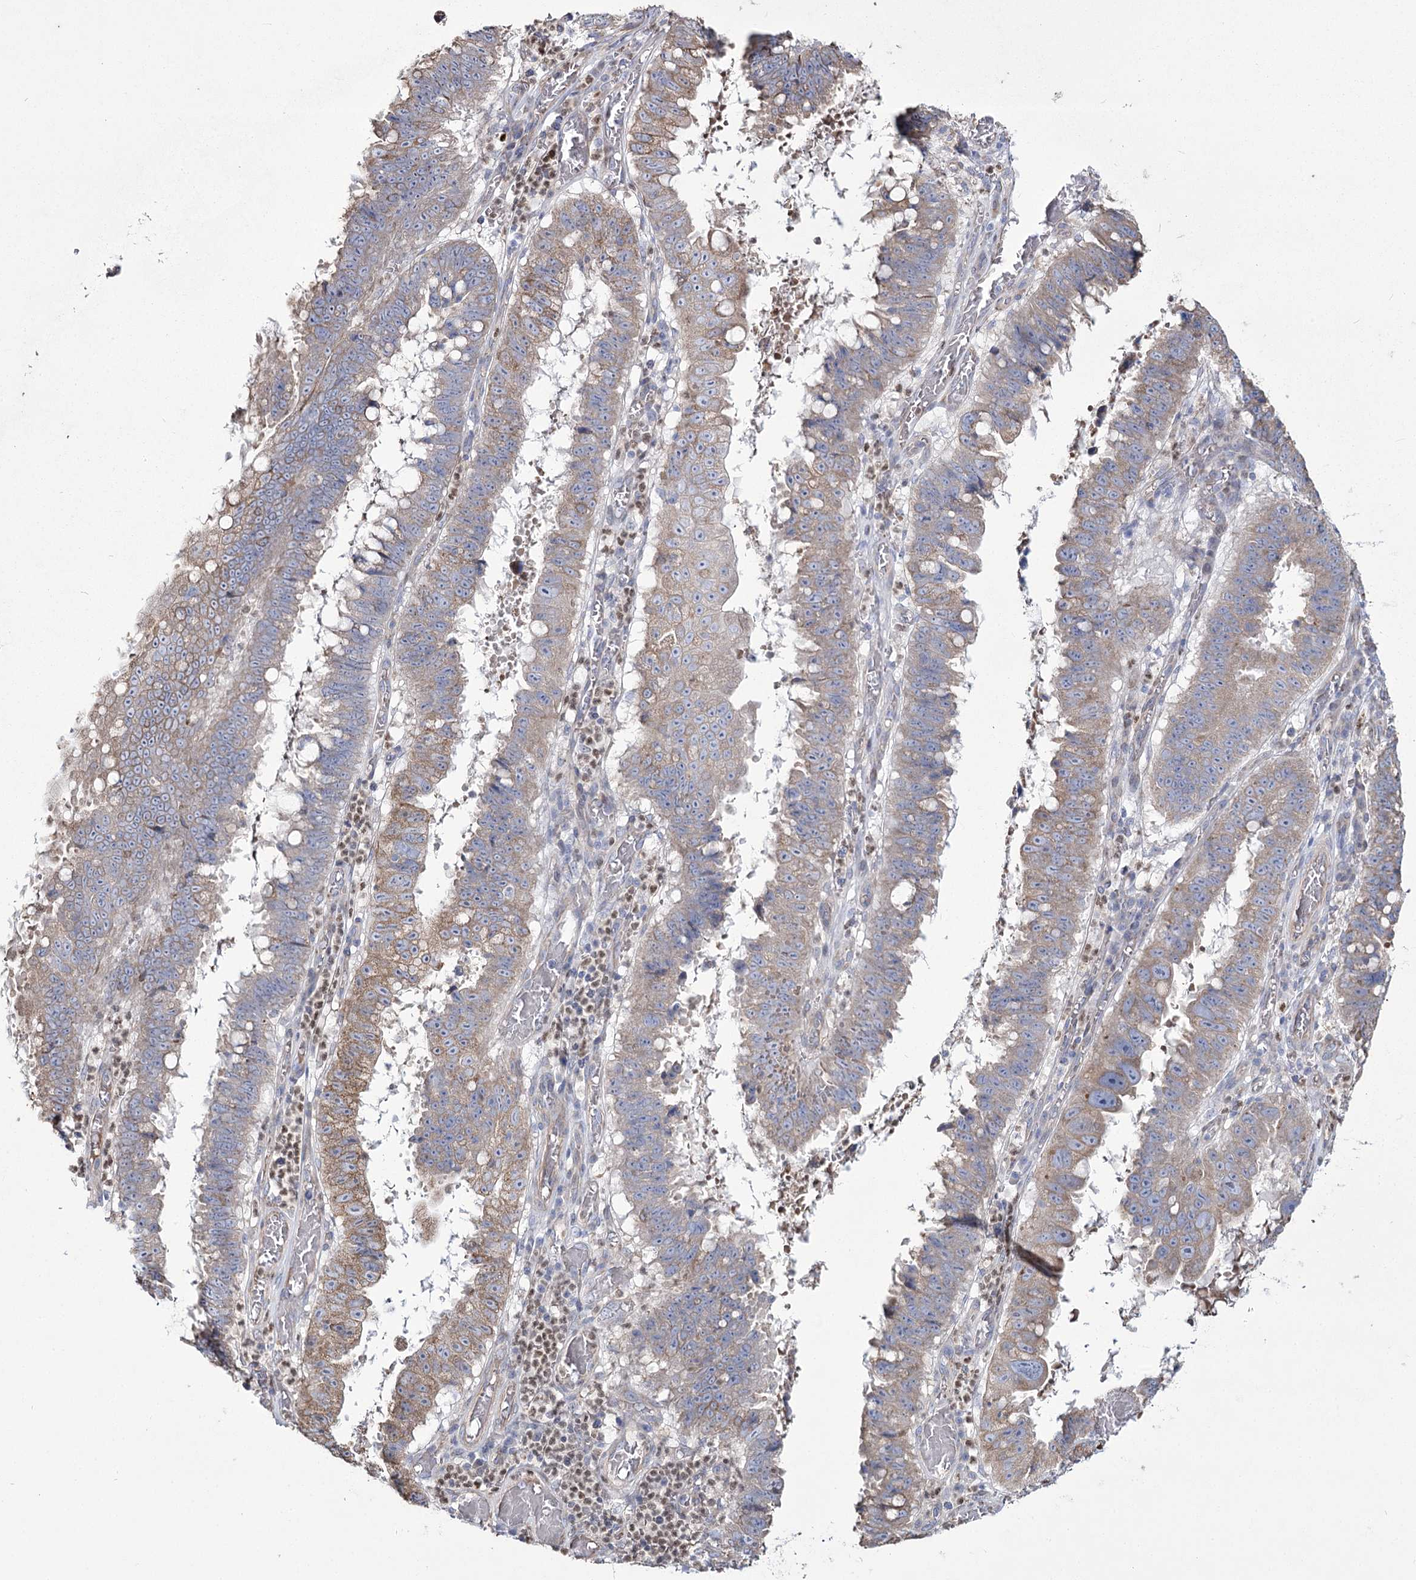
{"staining": {"intensity": "moderate", "quantity": "25%-75%", "location": "cytoplasmic/membranous"}, "tissue": "stomach cancer", "cell_type": "Tumor cells", "image_type": "cancer", "snomed": [{"axis": "morphology", "description": "Adenocarcinoma, NOS"}, {"axis": "topography", "description": "Stomach"}], "caption": "A medium amount of moderate cytoplasmic/membranous staining is appreciated in approximately 25%-75% of tumor cells in stomach adenocarcinoma tissue.", "gene": "ME3", "patient": {"sex": "male", "age": 59}}